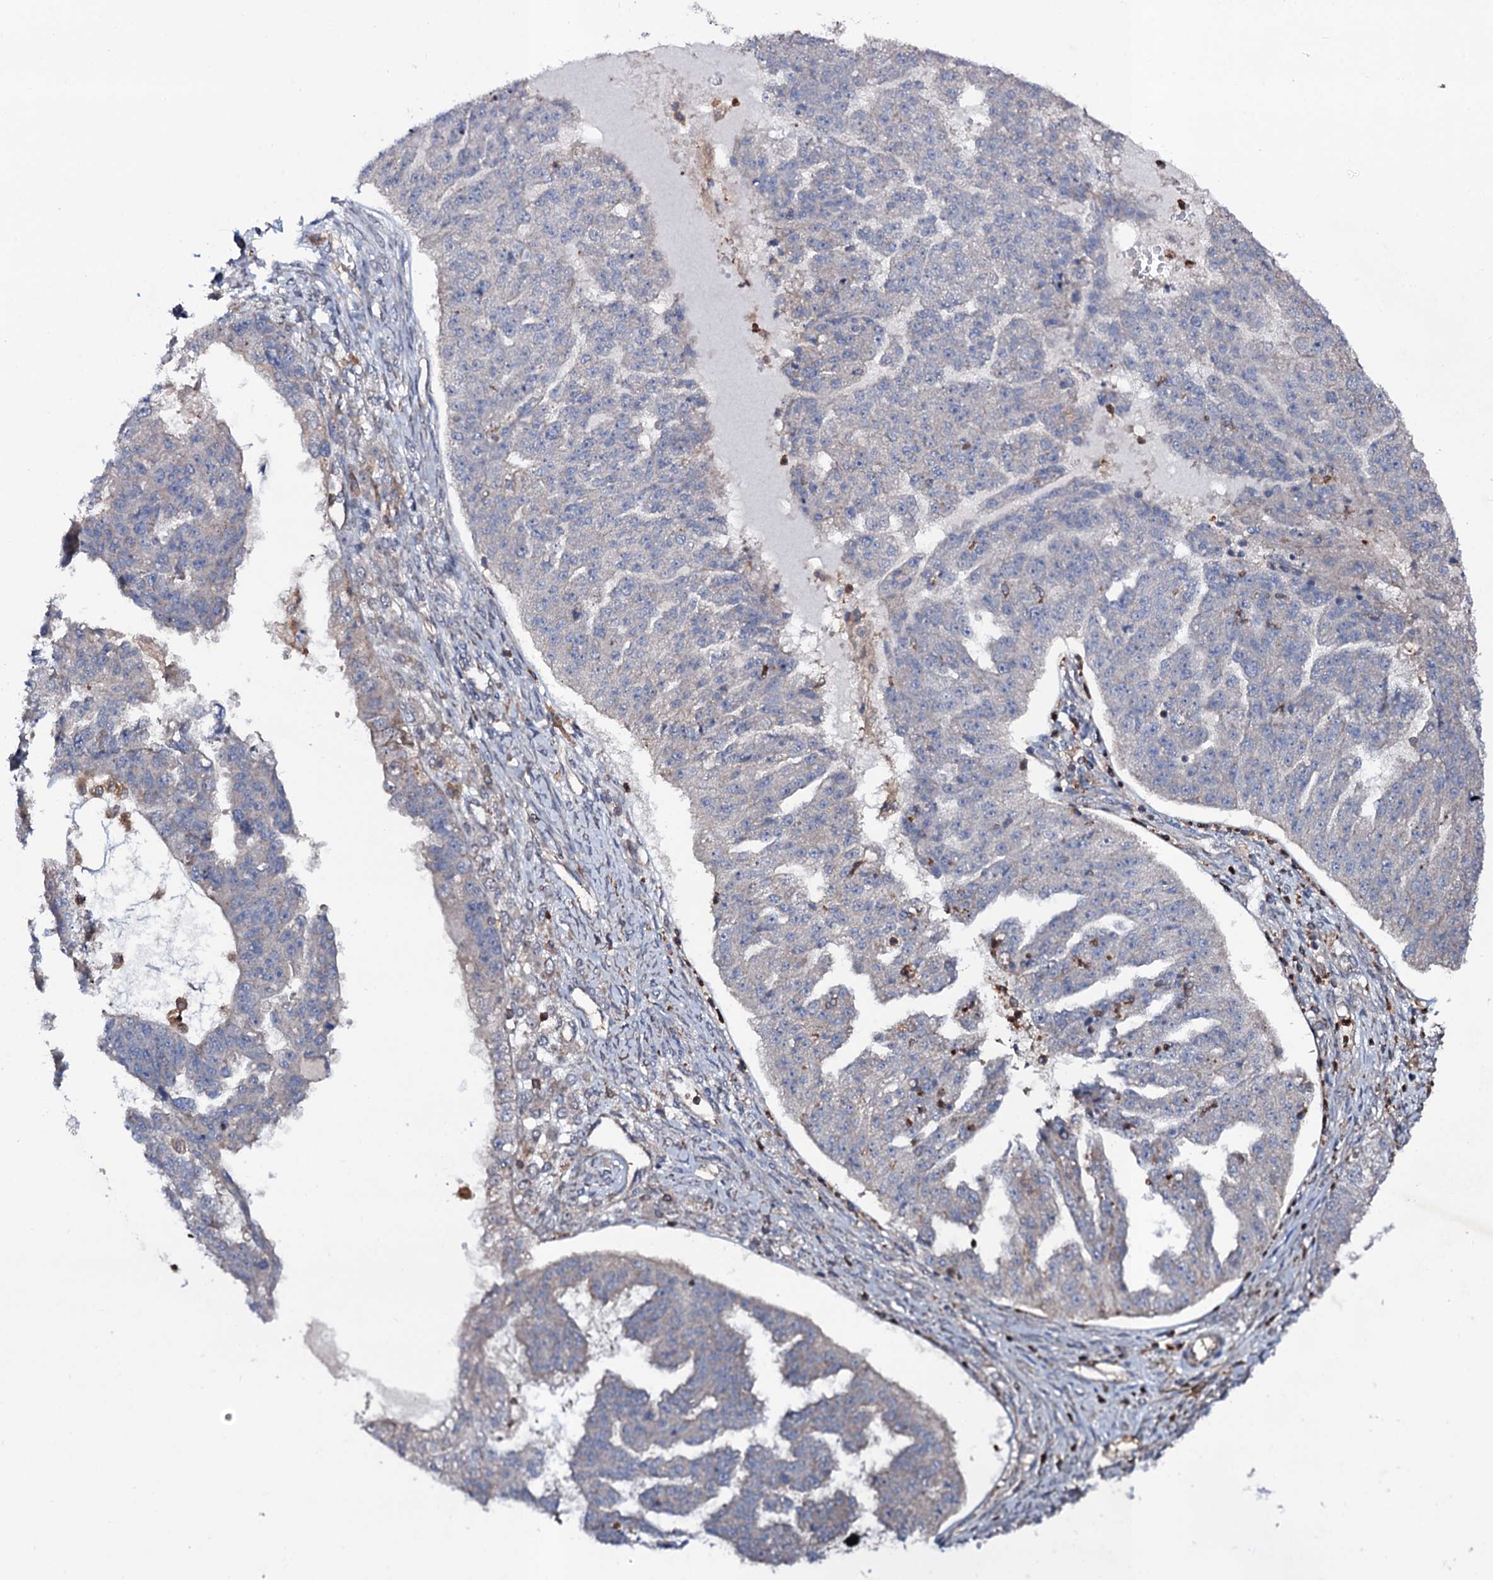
{"staining": {"intensity": "negative", "quantity": "none", "location": "none"}, "tissue": "ovarian cancer", "cell_type": "Tumor cells", "image_type": "cancer", "snomed": [{"axis": "morphology", "description": "Cystadenocarcinoma, serous, NOS"}, {"axis": "topography", "description": "Ovary"}], "caption": "Immunohistochemical staining of human ovarian serous cystadenocarcinoma displays no significant expression in tumor cells.", "gene": "COG6", "patient": {"sex": "female", "age": 58}}